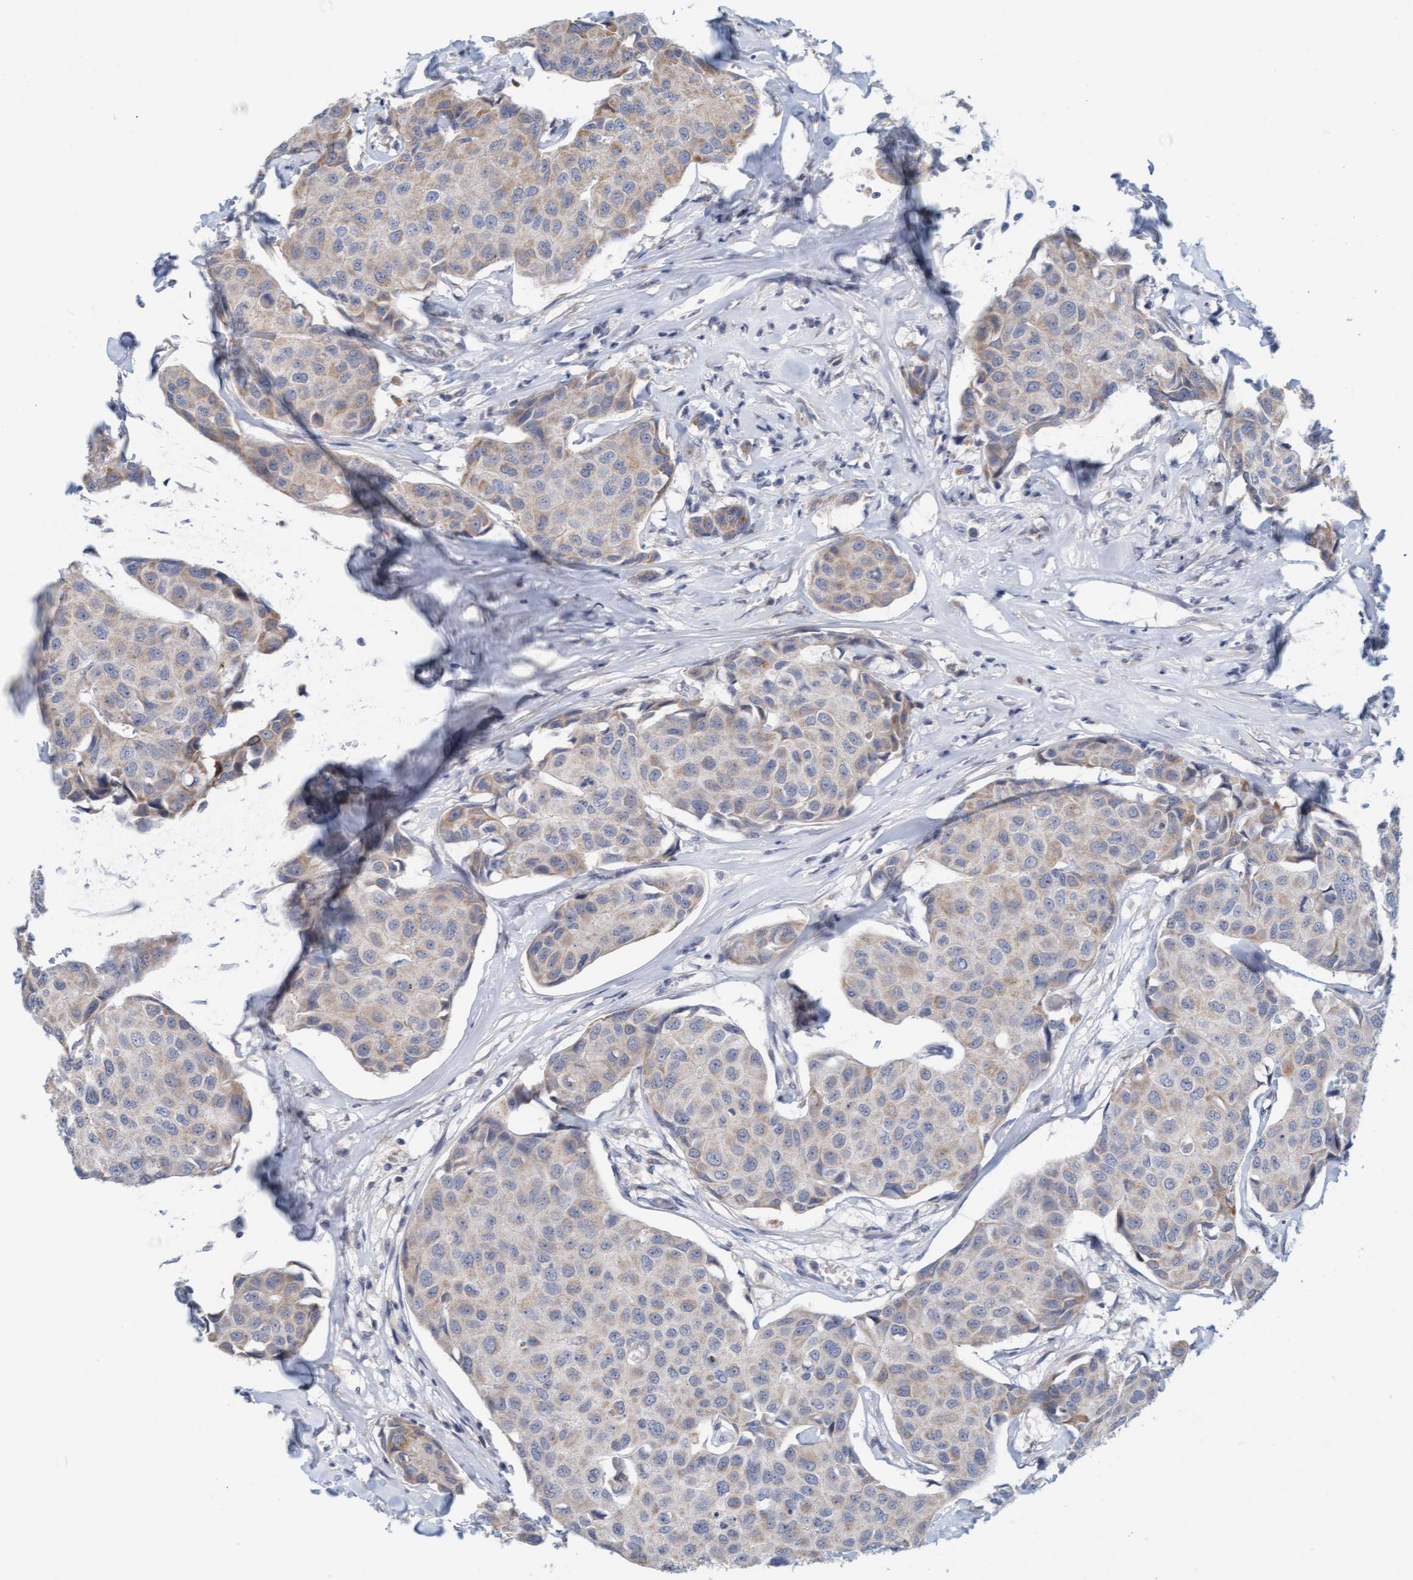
{"staining": {"intensity": "weak", "quantity": "<25%", "location": "cytoplasmic/membranous"}, "tissue": "breast cancer", "cell_type": "Tumor cells", "image_type": "cancer", "snomed": [{"axis": "morphology", "description": "Duct carcinoma"}, {"axis": "topography", "description": "Breast"}], "caption": "Immunohistochemistry (IHC) micrograph of neoplastic tissue: human breast invasive ductal carcinoma stained with DAB (3,3'-diaminobenzidine) shows no significant protein expression in tumor cells.", "gene": "ZC3H3", "patient": {"sex": "female", "age": 80}}